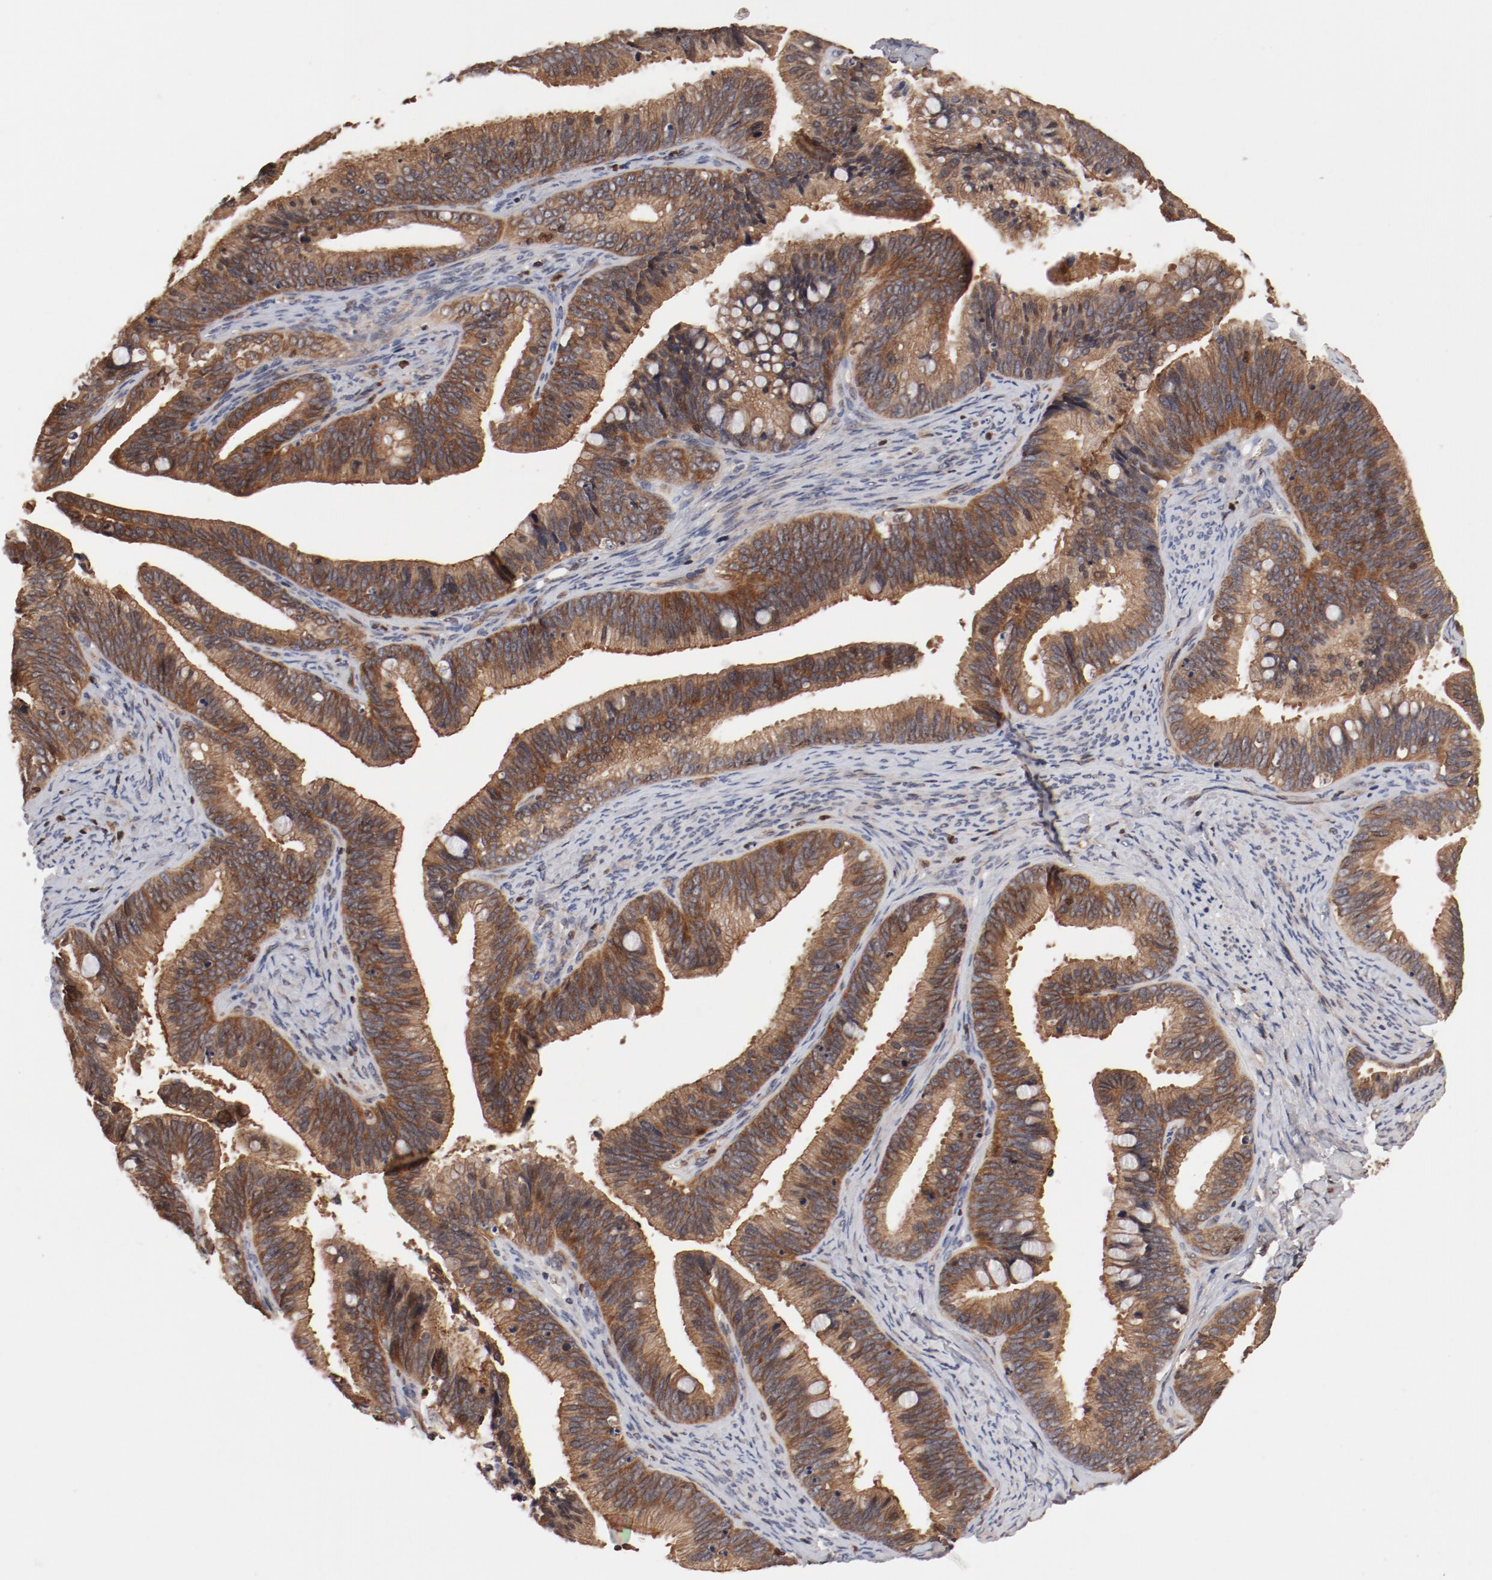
{"staining": {"intensity": "moderate", "quantity": ">75%", "location": "cytoplasmic/membranous"}, "tissue": "cervical cancer", "cell_type": "Tumor cells", "image_type": "cancer", "snomed": [{"axis": "morphology", "description": "Adenocarcinoma, NOS"}, {"axis": "topography", "description": "Cervix"}], "caption": "This histopathology image displays immunohistochemistry (IHC) staining of cervical cancer, with medium moderate cytoplasmic/membranous expression in approximately >75% of tumor cells.", "gene": "GUF1", "patient": {"sex": "female", "age": 47}}